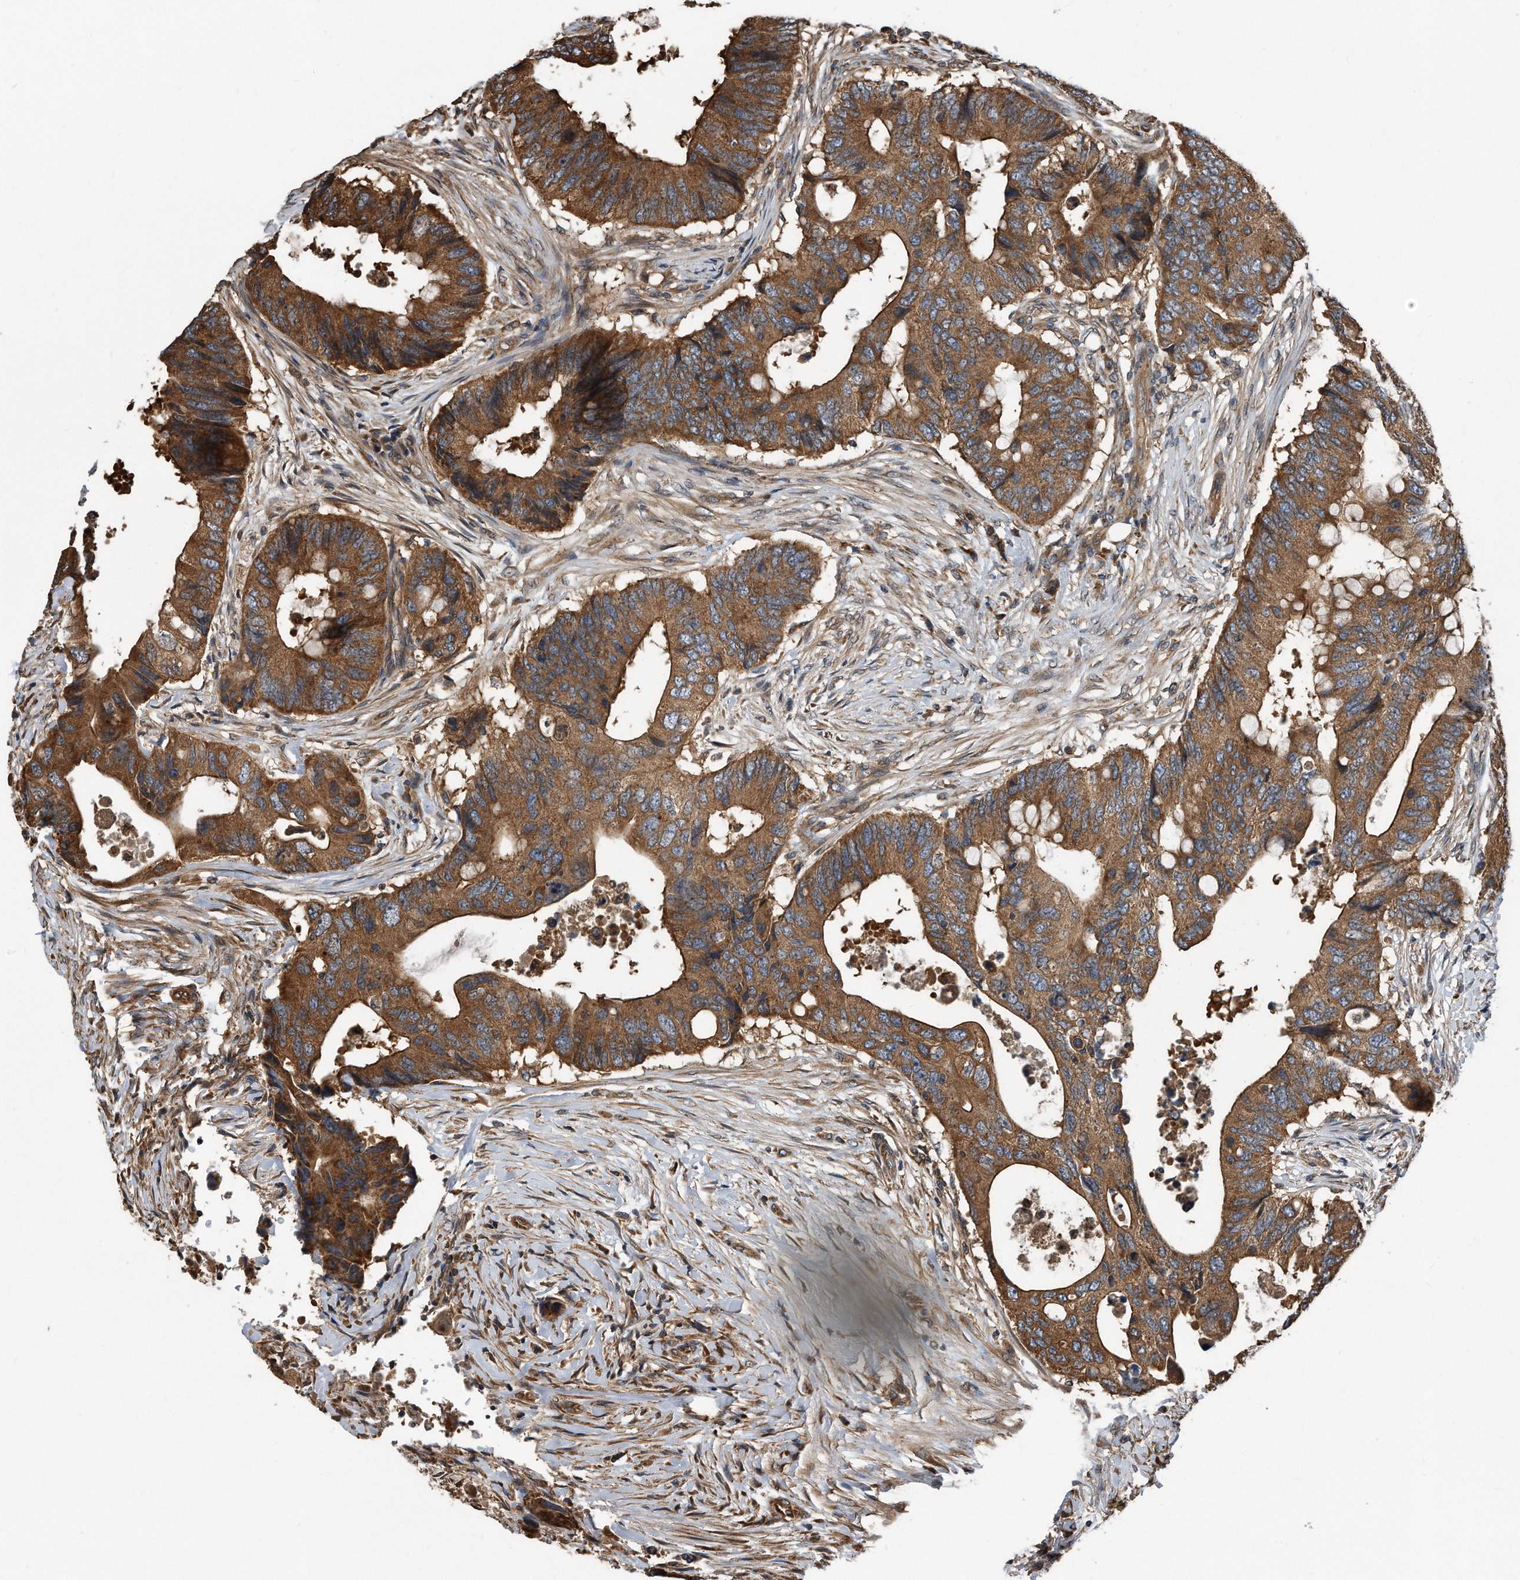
{"staining": {"intensity": "moderate", "quantity": ">75%", "location": "cytoplasmic/membranous"}, "tissue": "colorectal cancer", "cell_type": "Tumor cells", "image_type": "cancer", "snomed": [{"axis": "morphology", "description": "Adenocarcinoma, NOS"}, {"axis": "topography", "description": "Colon"}], "caption": "A brown stain labels moderate cytoplasmic/membranous expression of a protein in human adenocarcinoma (colorectal) tumor cells.", "gene": "FAM136A", "patient": {"sex": "male", "age": 71}}